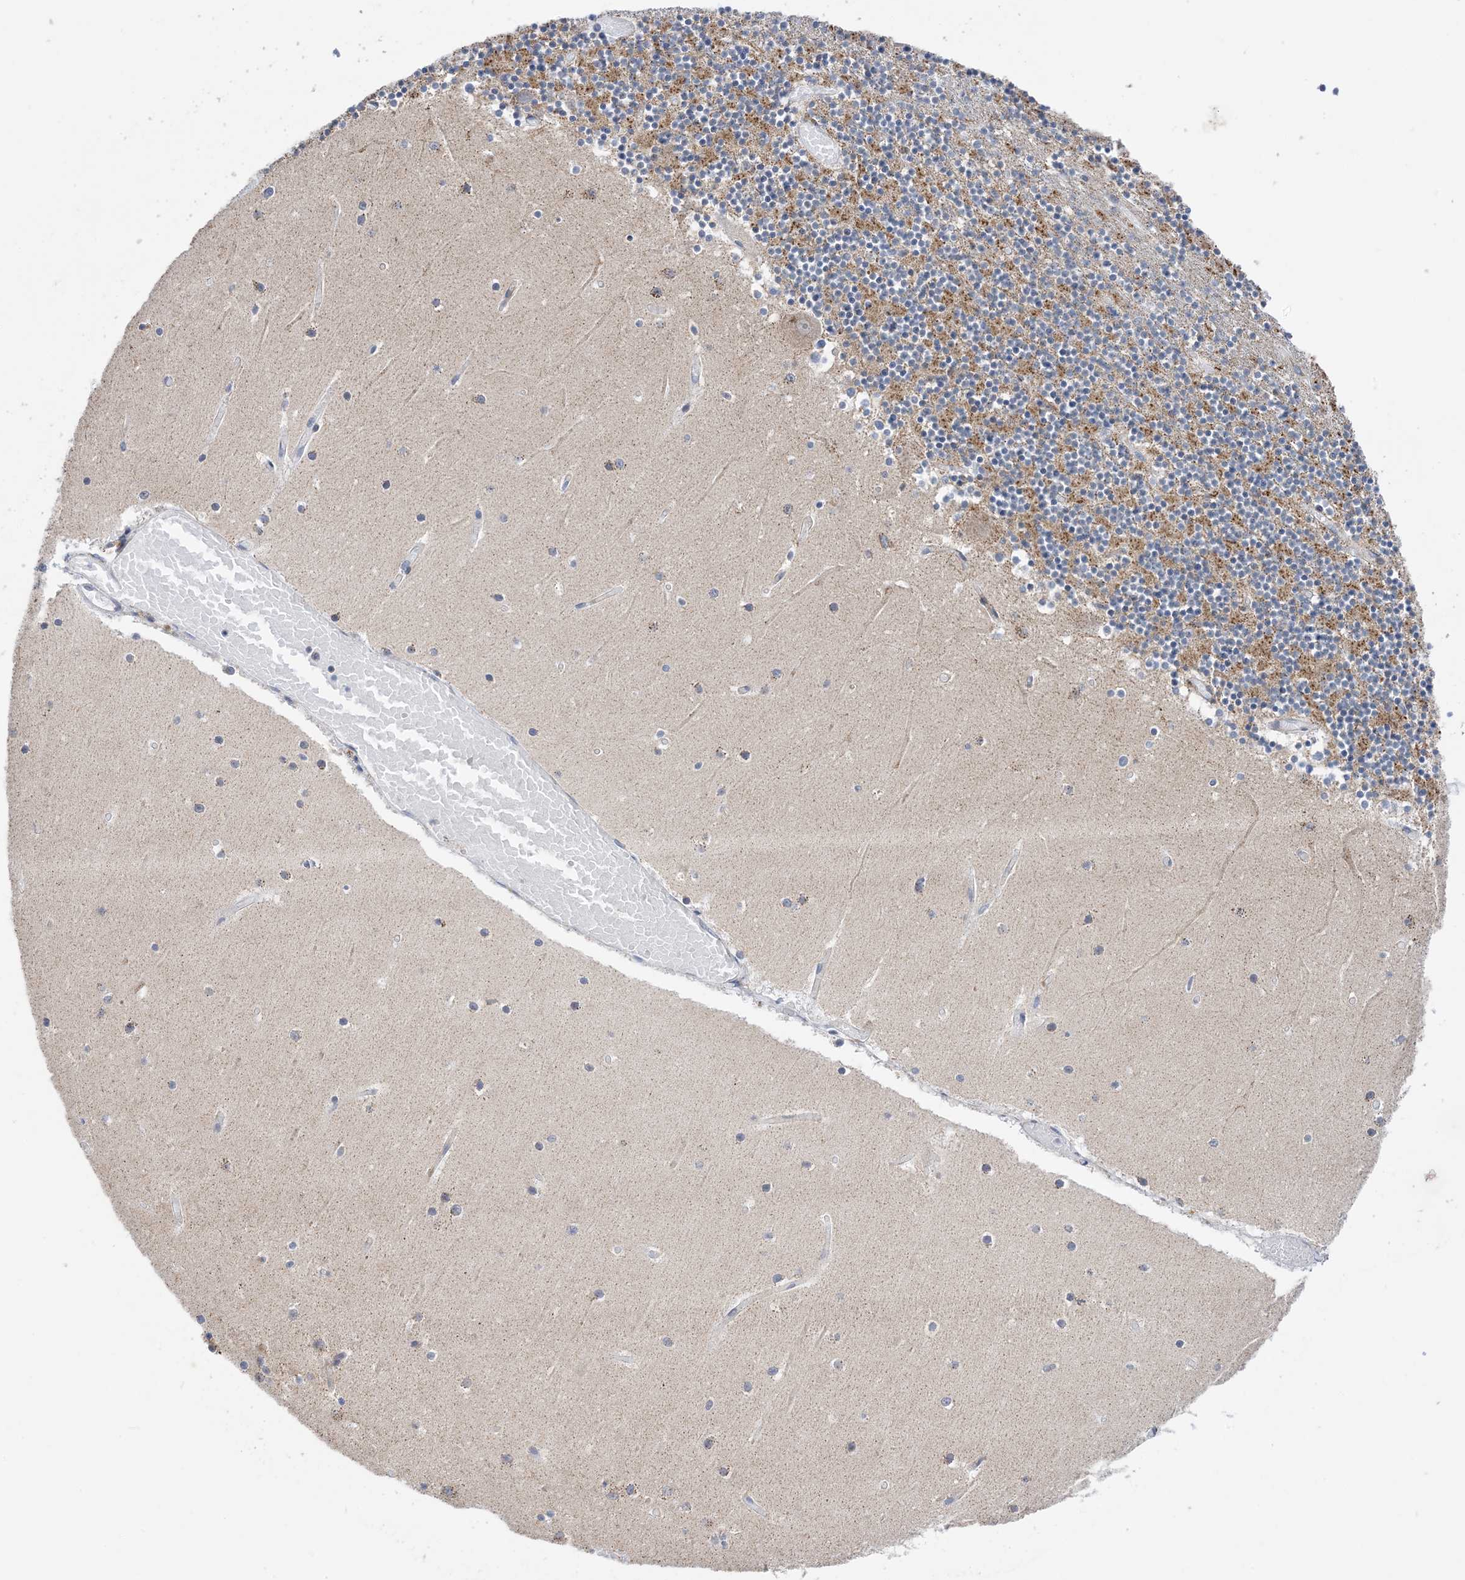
{"staining": {"intensity": "moderate", "quantity": "25%-75%", "location": "cytoplasmic/membranous"}, "tissue": "cerebellum", "cell_type": "Cells in granular layer", "image_type": "normal", "snomed": [{"axis": "morphology", "description": "Normal tissue, NOS"}, {"axis": "topography", "description": "Cerebellum"}], "caption": "Protein analysis of normal cerebellum exhibits moderate cytoplasmic/membranous expression in about 25%-75% of cells in granular layer. The protein is shown in brown color, while the nuclei are stained blue.", "gene": "PLK4", "patient": {"sex": "female", "age": 28}}